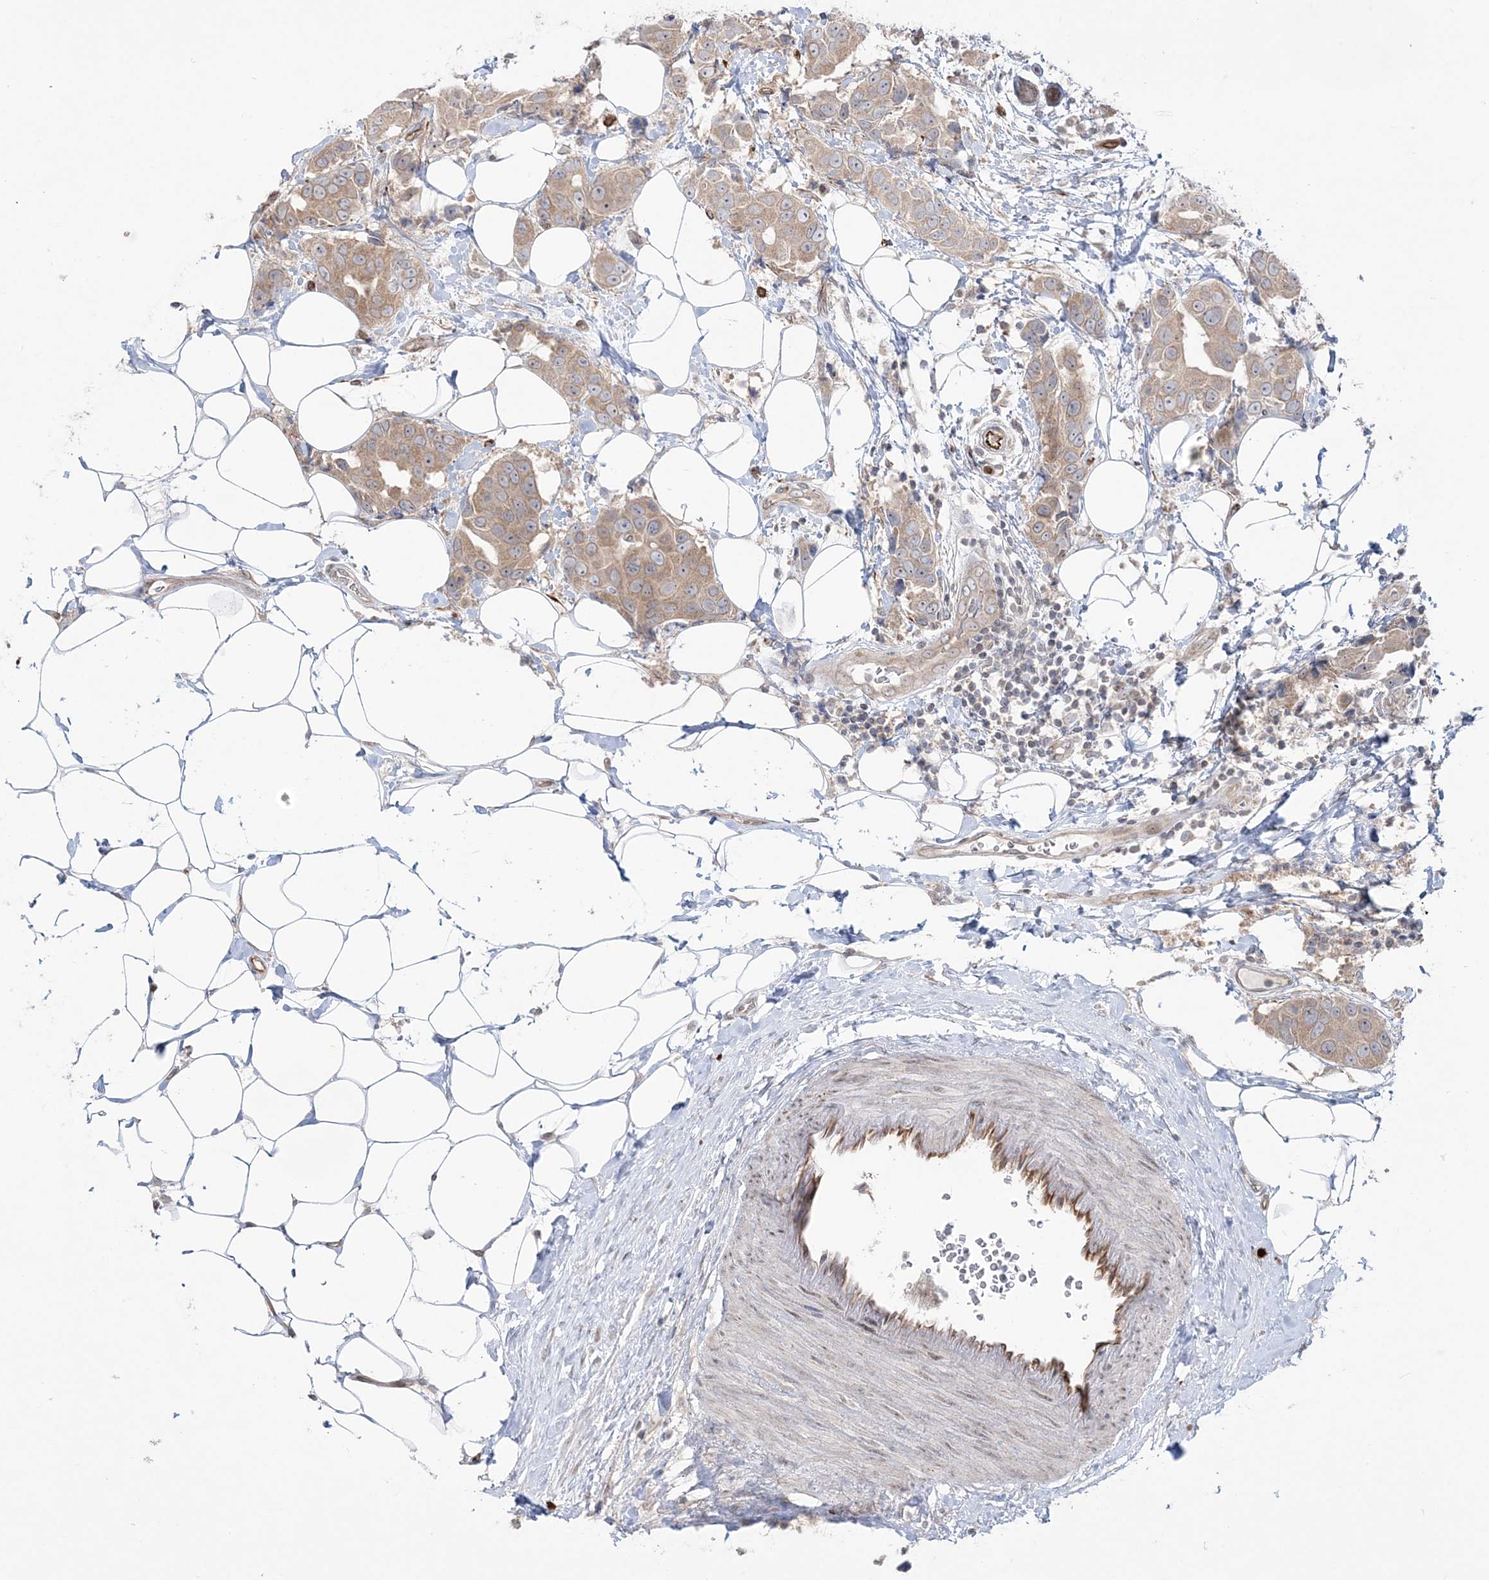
{"staining": {"intensity": "weak", "quantity": ">75%", "location": "cytoplasmic/membranous"}, "tissue": "breast cancer", "cell_type": "Tumor cells", "image_type": "cancer", "snomed": [{"axis": "morphology", "description": "Normal tissue, NOS"}, {"axis": "morphology", "description": "Duct carcinoma"}, {"axis": "topography", "description": "Breast"}], "caption": "This micrograph demonstrates immunohistochemistry (IHC) staining of invasive ductal carcinoma (breast), with low weak cytoplasmic/membranous positivity in approximately >75% of tumor cells.", "gene": "DHX57", "patient": {"sex": "female", "age": 39}}